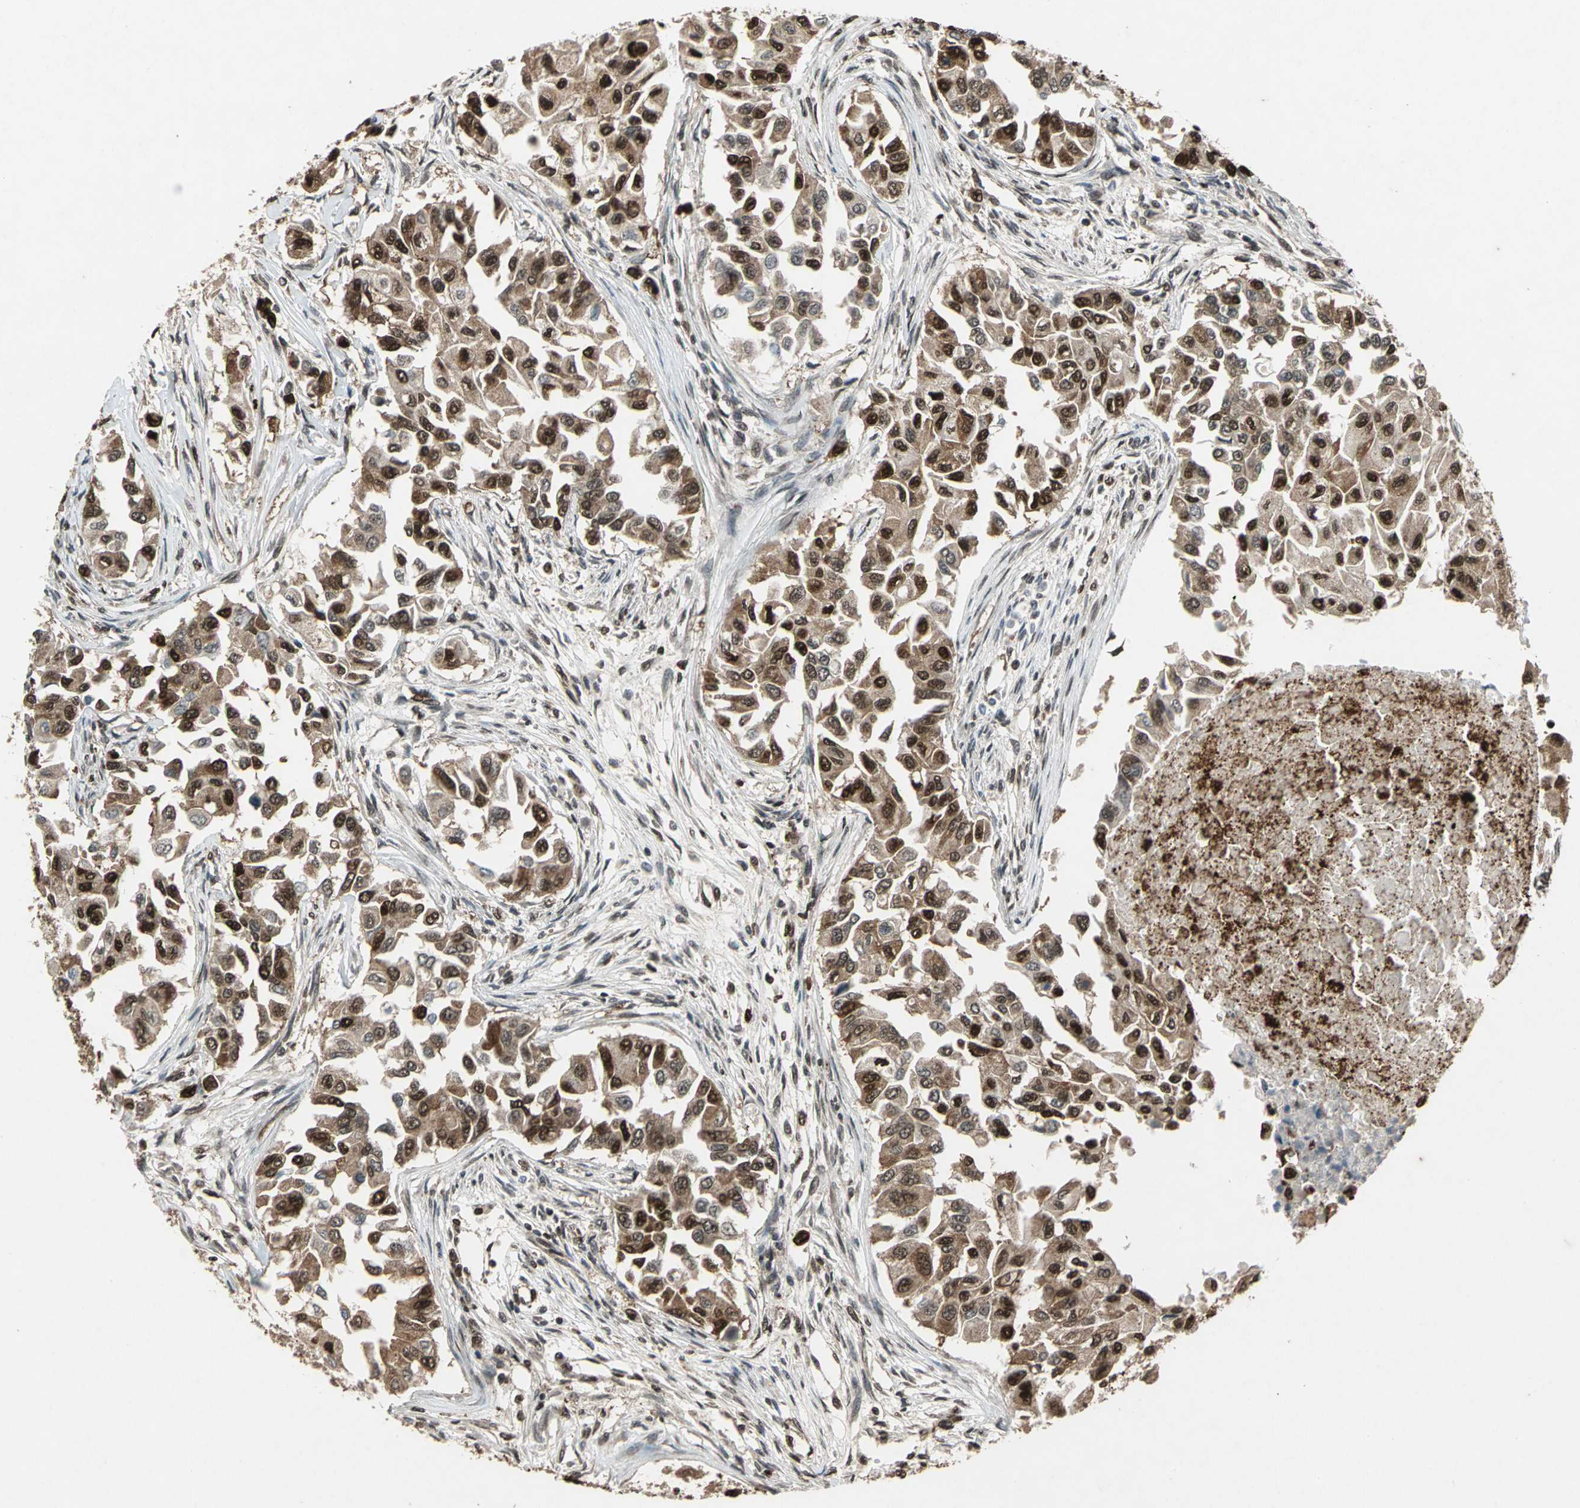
{"staining": {"intensity": "strong", "quantity": ">75%", "location": "cytoplasmic/membranous,nuclear"}, "tissue": "breast cancer", "cell_type": "Tumor cells", "image_type": "cancer", "snomed": [{"axis": "morphology", "description": "Normal tissue, NOS"}, {"axis": "morphology", "description": "Duct carcinoma"}, {"axis": "topography", "description": "Breast"}], "caption": "Protein analysis of breast invasive ductal carcinoma tissue reveals strong cytoplasmic/membranous and nuclear positivity in about >75% of tumor cells.", "gene": "ANP32A", "patient": {"sex": "female", "age": 49}}